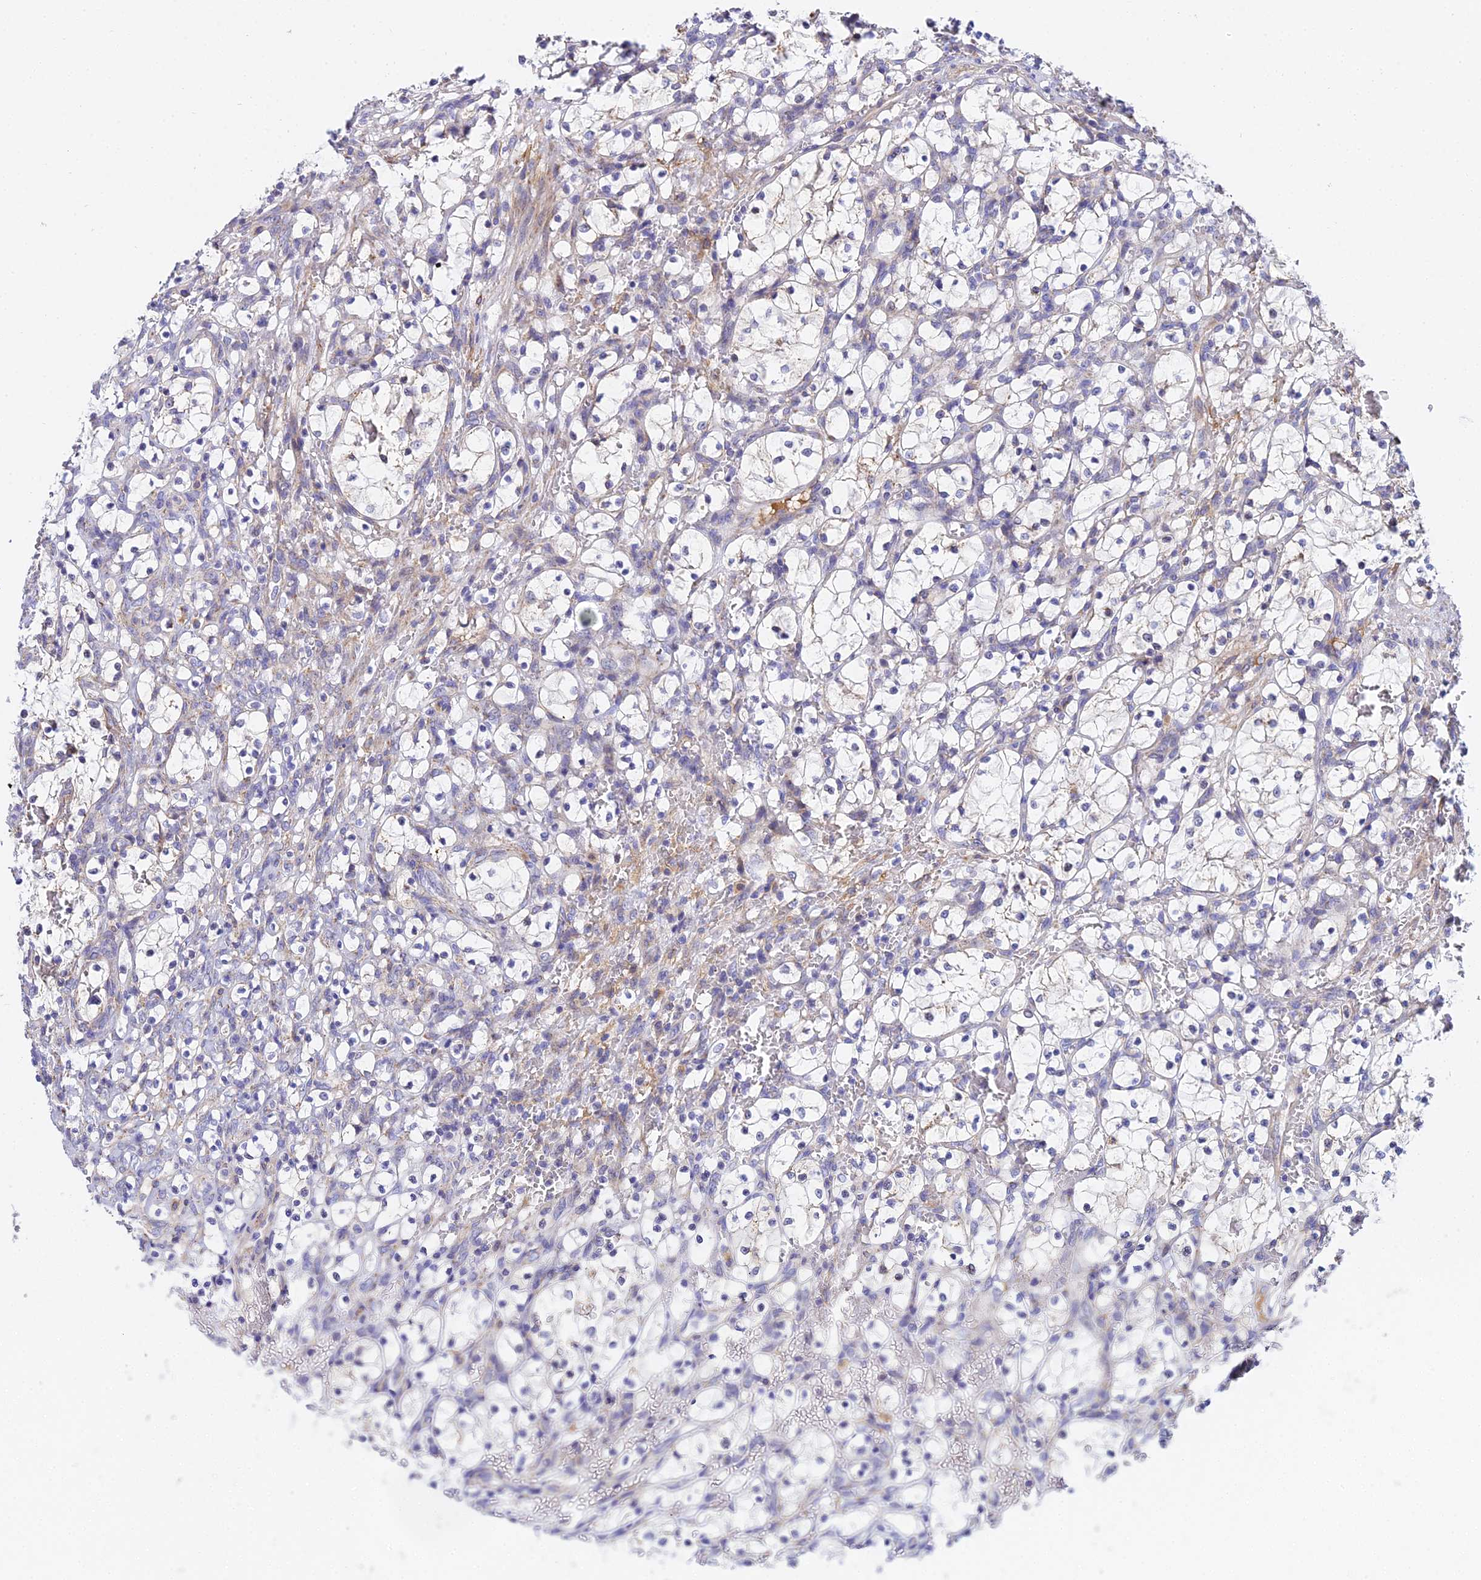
{"staining": {"intensity": "weak", "quantity": "<25%", "location": "cytoplasmic/membranous"}, "tissue": "renal cancer", "cell_type": "Tumor cells", "image_type": "cancer", "snomed": [{"axis": "morphology", "description": "Adenocarcinoma, NOS"}, {"axis": "topography", "description": "Kidney"}], "caption": "Tumor cells show no significant staining in adenocarcinoma (renal).", "gene": "ACOT2", "patient": {"sex": "female", "age": 69}}